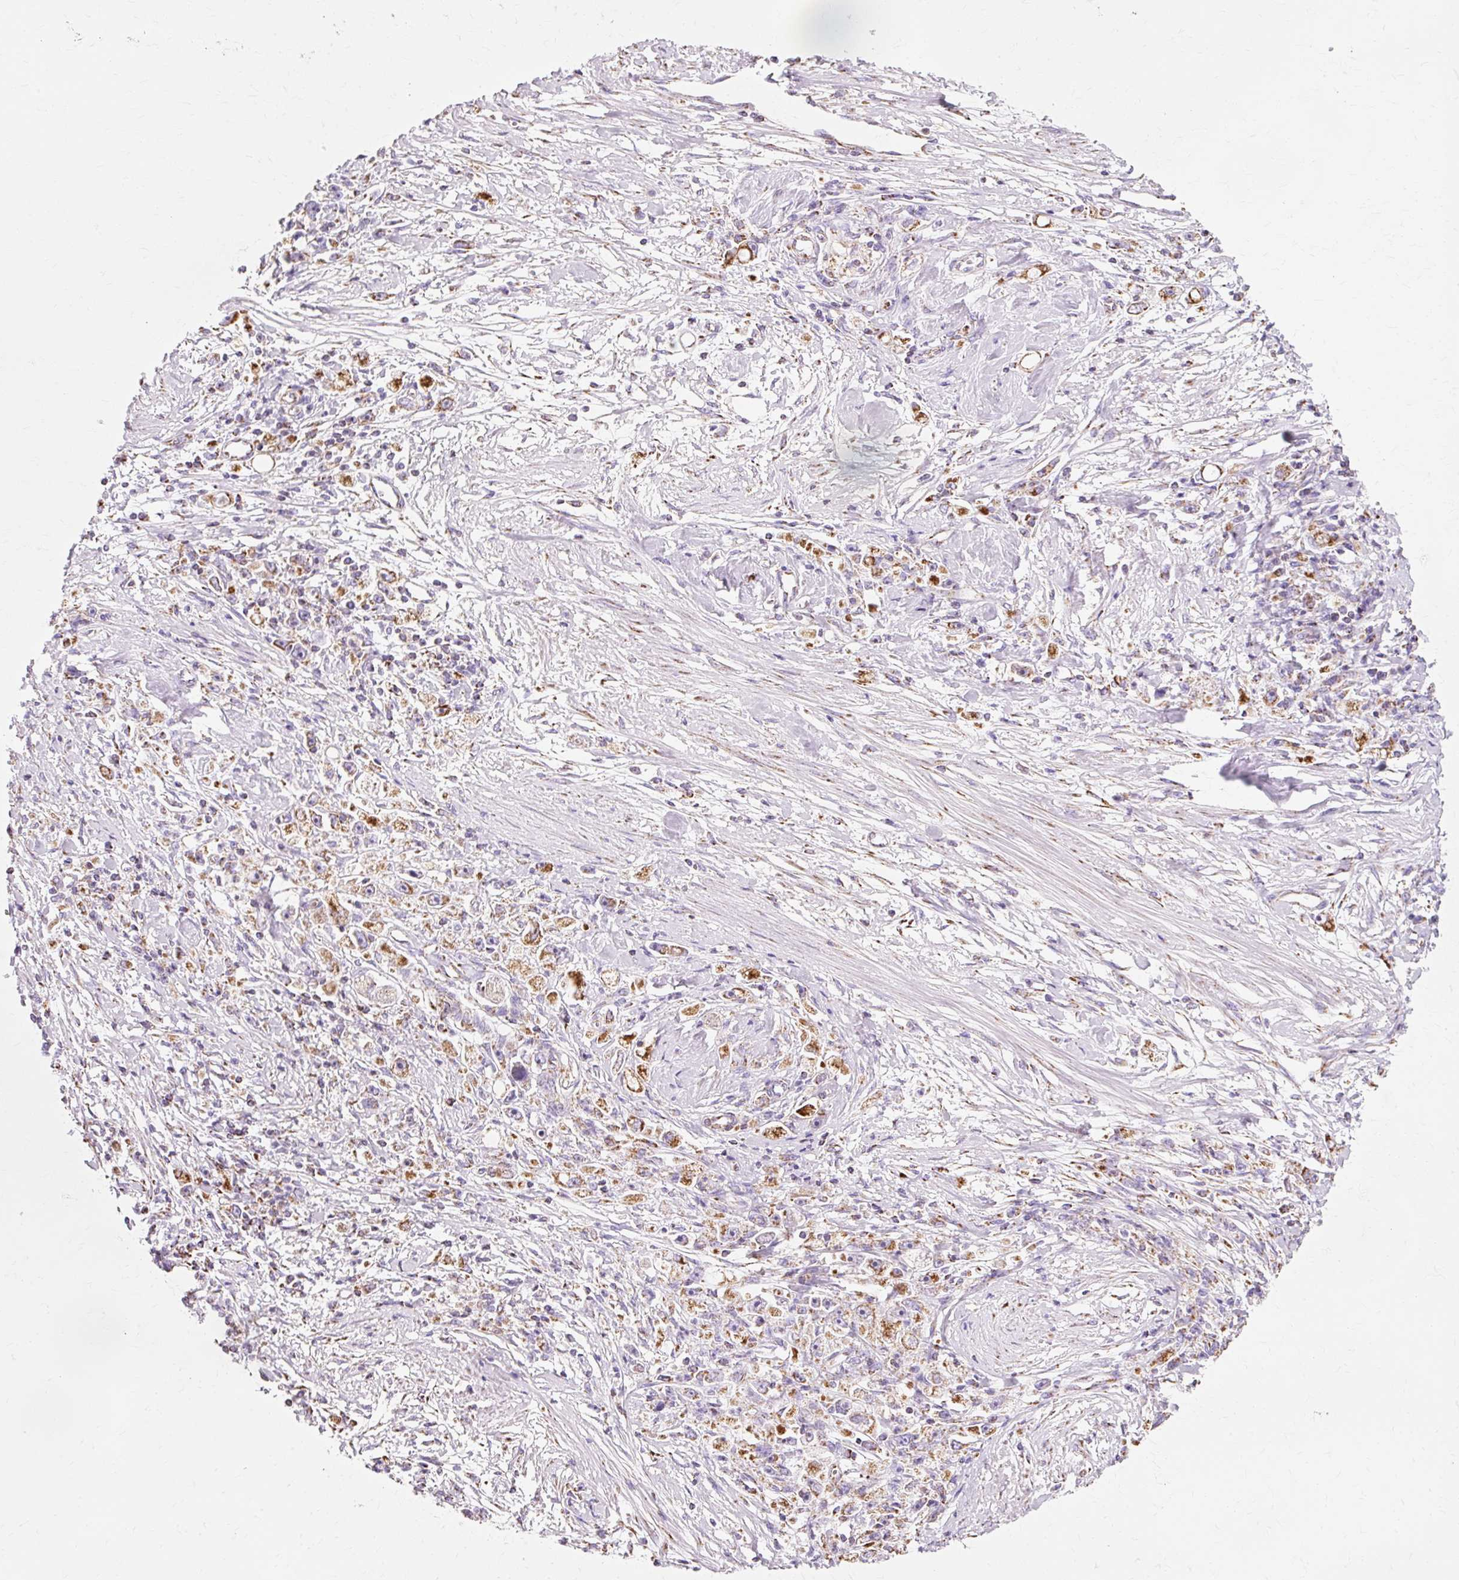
{"staining": {"intensity": "moderate", "quantity": ">75%", "location": "cytoplasmic/membranous"}, "tissue": "stomach cancer", "cell_type": "Tumor cells", "image_type": "cancer", "snomed": [{"axis": "morphology", "description": "Adenocarcinoma, NOS"}, {"axis": "topography", "description": "Stomach"}], "caption": "Immunohistochemical staining of stomach cancer exhibits moderate cytoplasmic/membranous protein expression in about >75% of tumor cells. (DAB IHC with brightfield microscopy, high magnification).", "gene": "ATP5PO", "patient": {"sex": "female", "age": 59}}